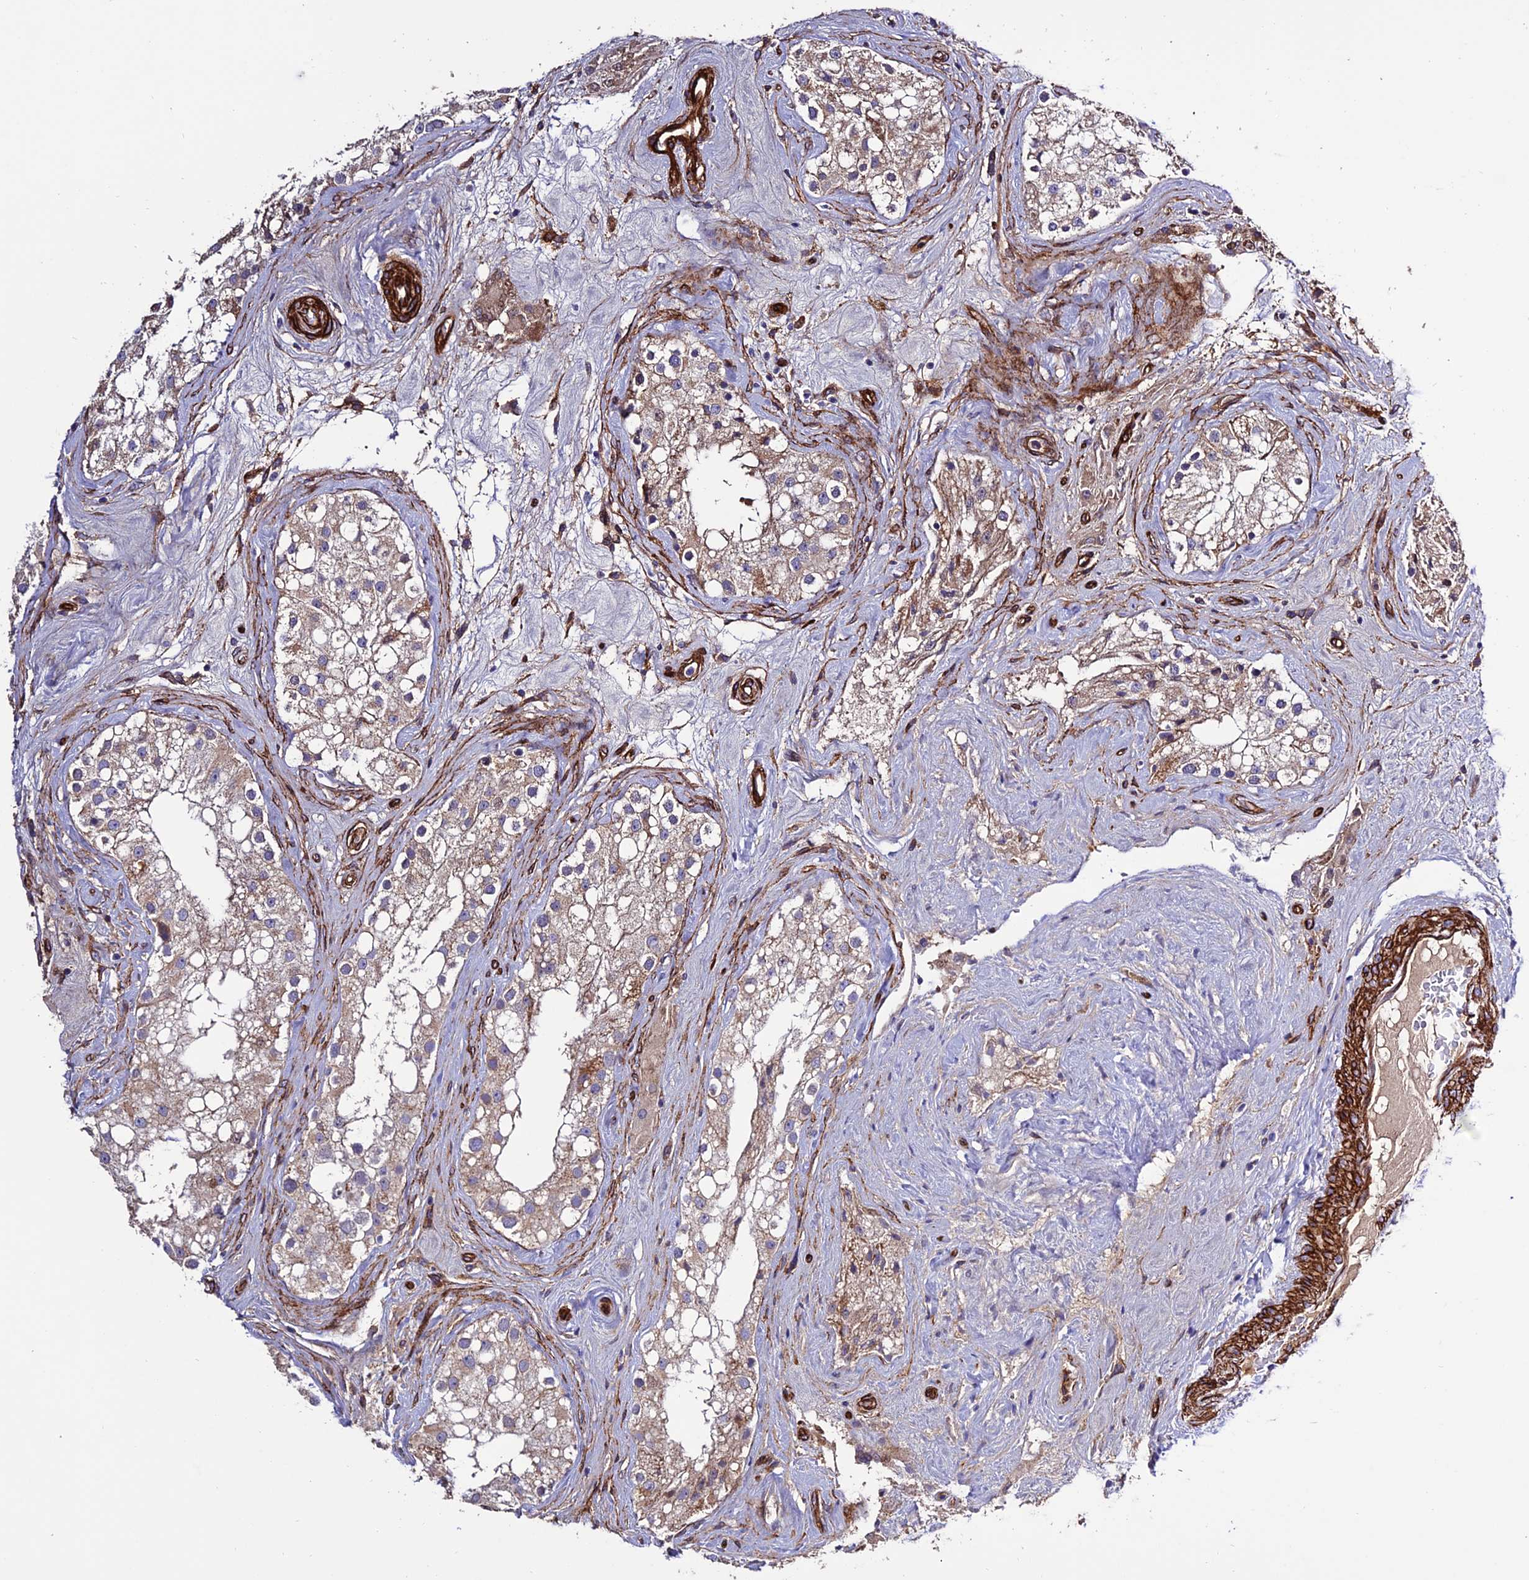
{"staining": {"intensity": "weak", "quantity": "25%-75%", "location": "cytoplasmic/membranous"}, "tissue": "testis", "cell_type": "Cells in seminiferous ducts", "image_type": "normal", "snomed": [{"axis": "morphology", "description": "Normal tissue, NOS"}, {"axis": "topography", "description": "Testis"}], "caption": "Immunohistochemistry micrograph of unremarkable human testis stained for a protein (brown), which displays low levels of weak cytoplasmic/membranous staining in approximately 25%-75% of cells in seminiferous ducts.", "gene": "REX1BD", "patient": {"sex": "male", "age": 84}}